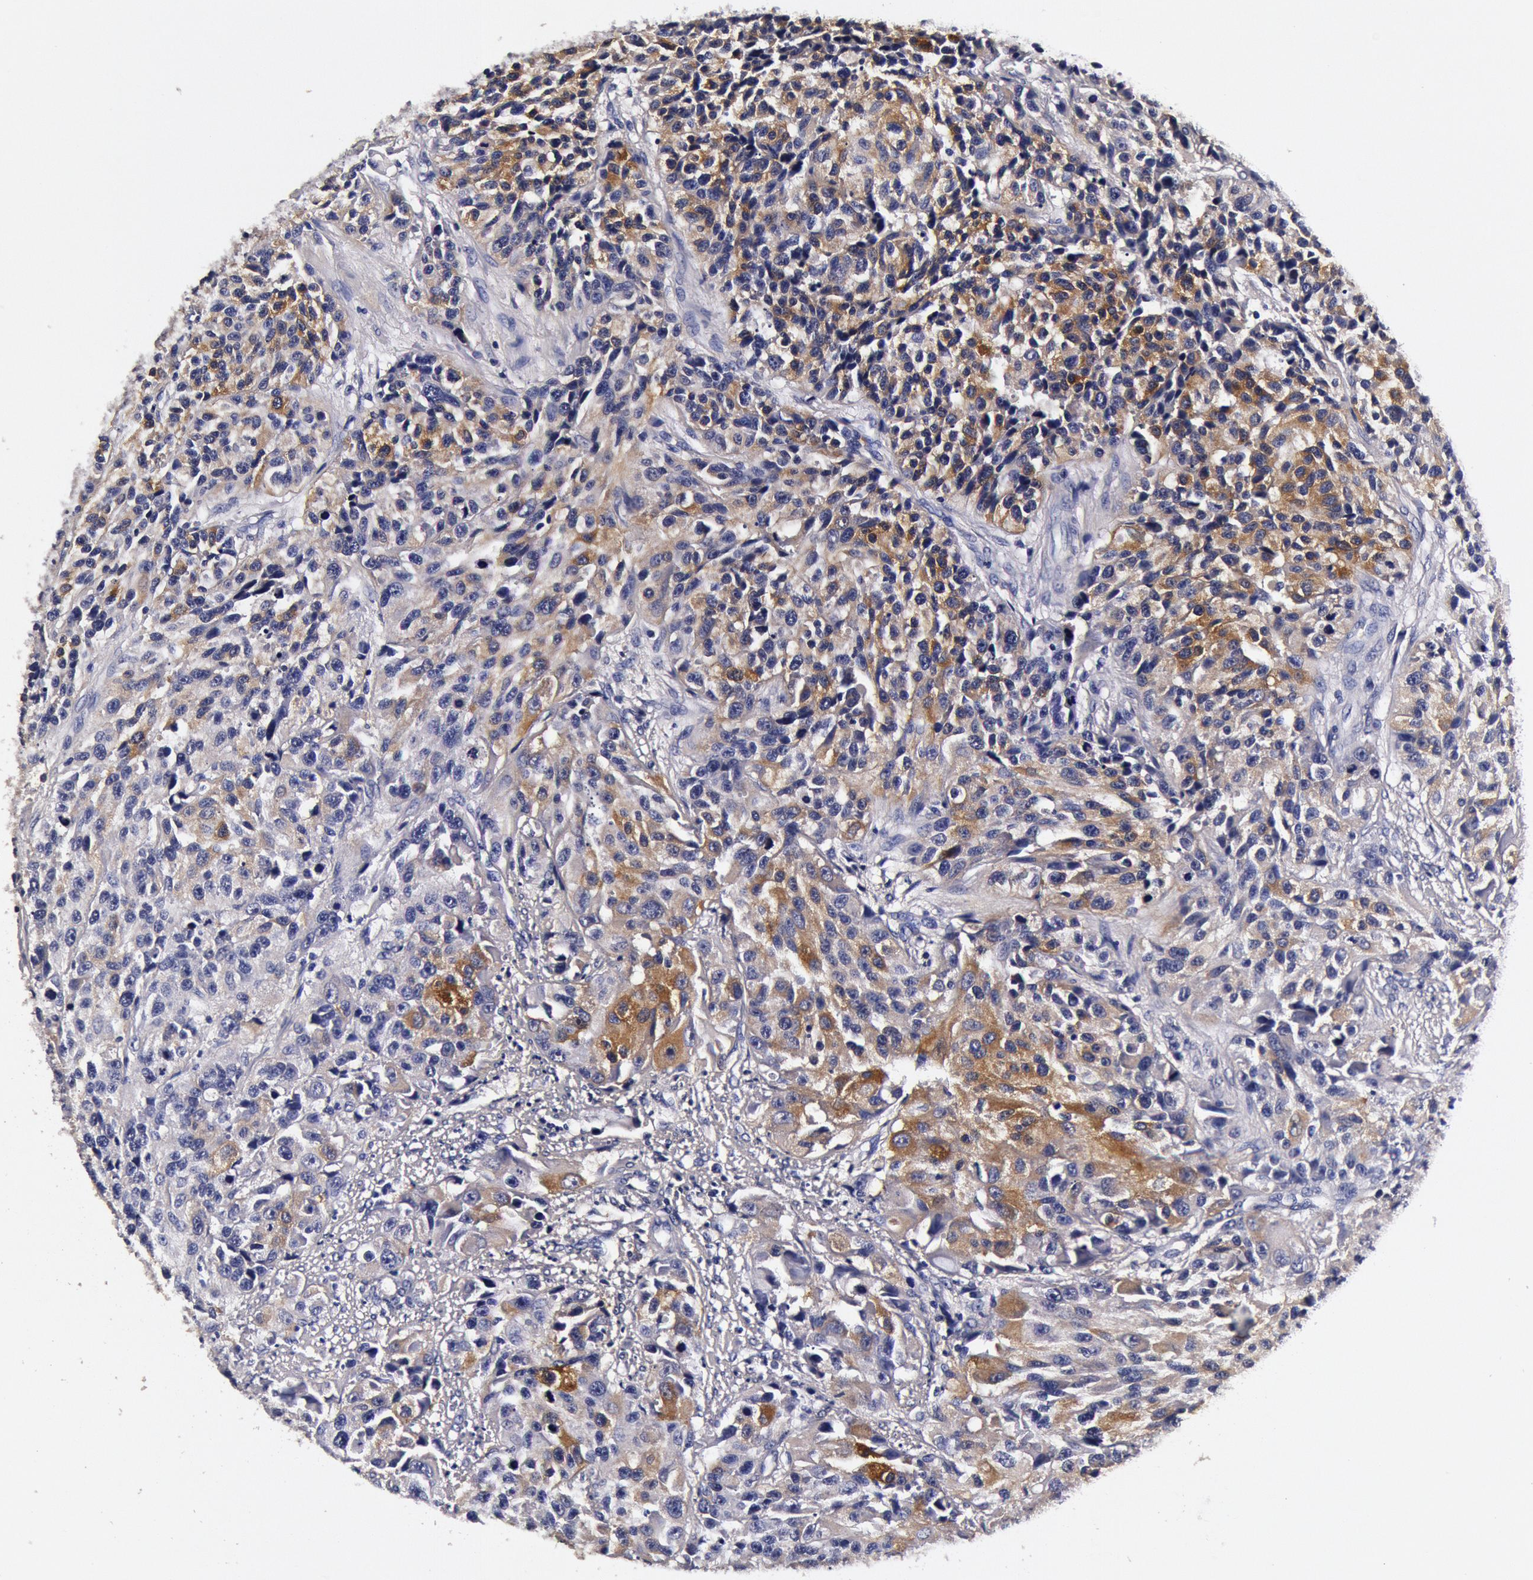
{"staining": {"intensity": "weak", "quantity": "<25%", "location": "cytoplasmic/membranous"}, "tissue": "urothelial cancer", "cell_type": "Tumor cells", "image_type": "cancer", "snomed": [{"axis": "morphology", "description": "Urothelial carcinoma, High grade"}, {"axis": "topography", "description": "Urinary bladder"}], "caption": "Protein analysis of urothelial cancer displays no significant expression in tumor cells.", "gene": "CCDC22", "patient": {"sex": "female", "age": 81}}